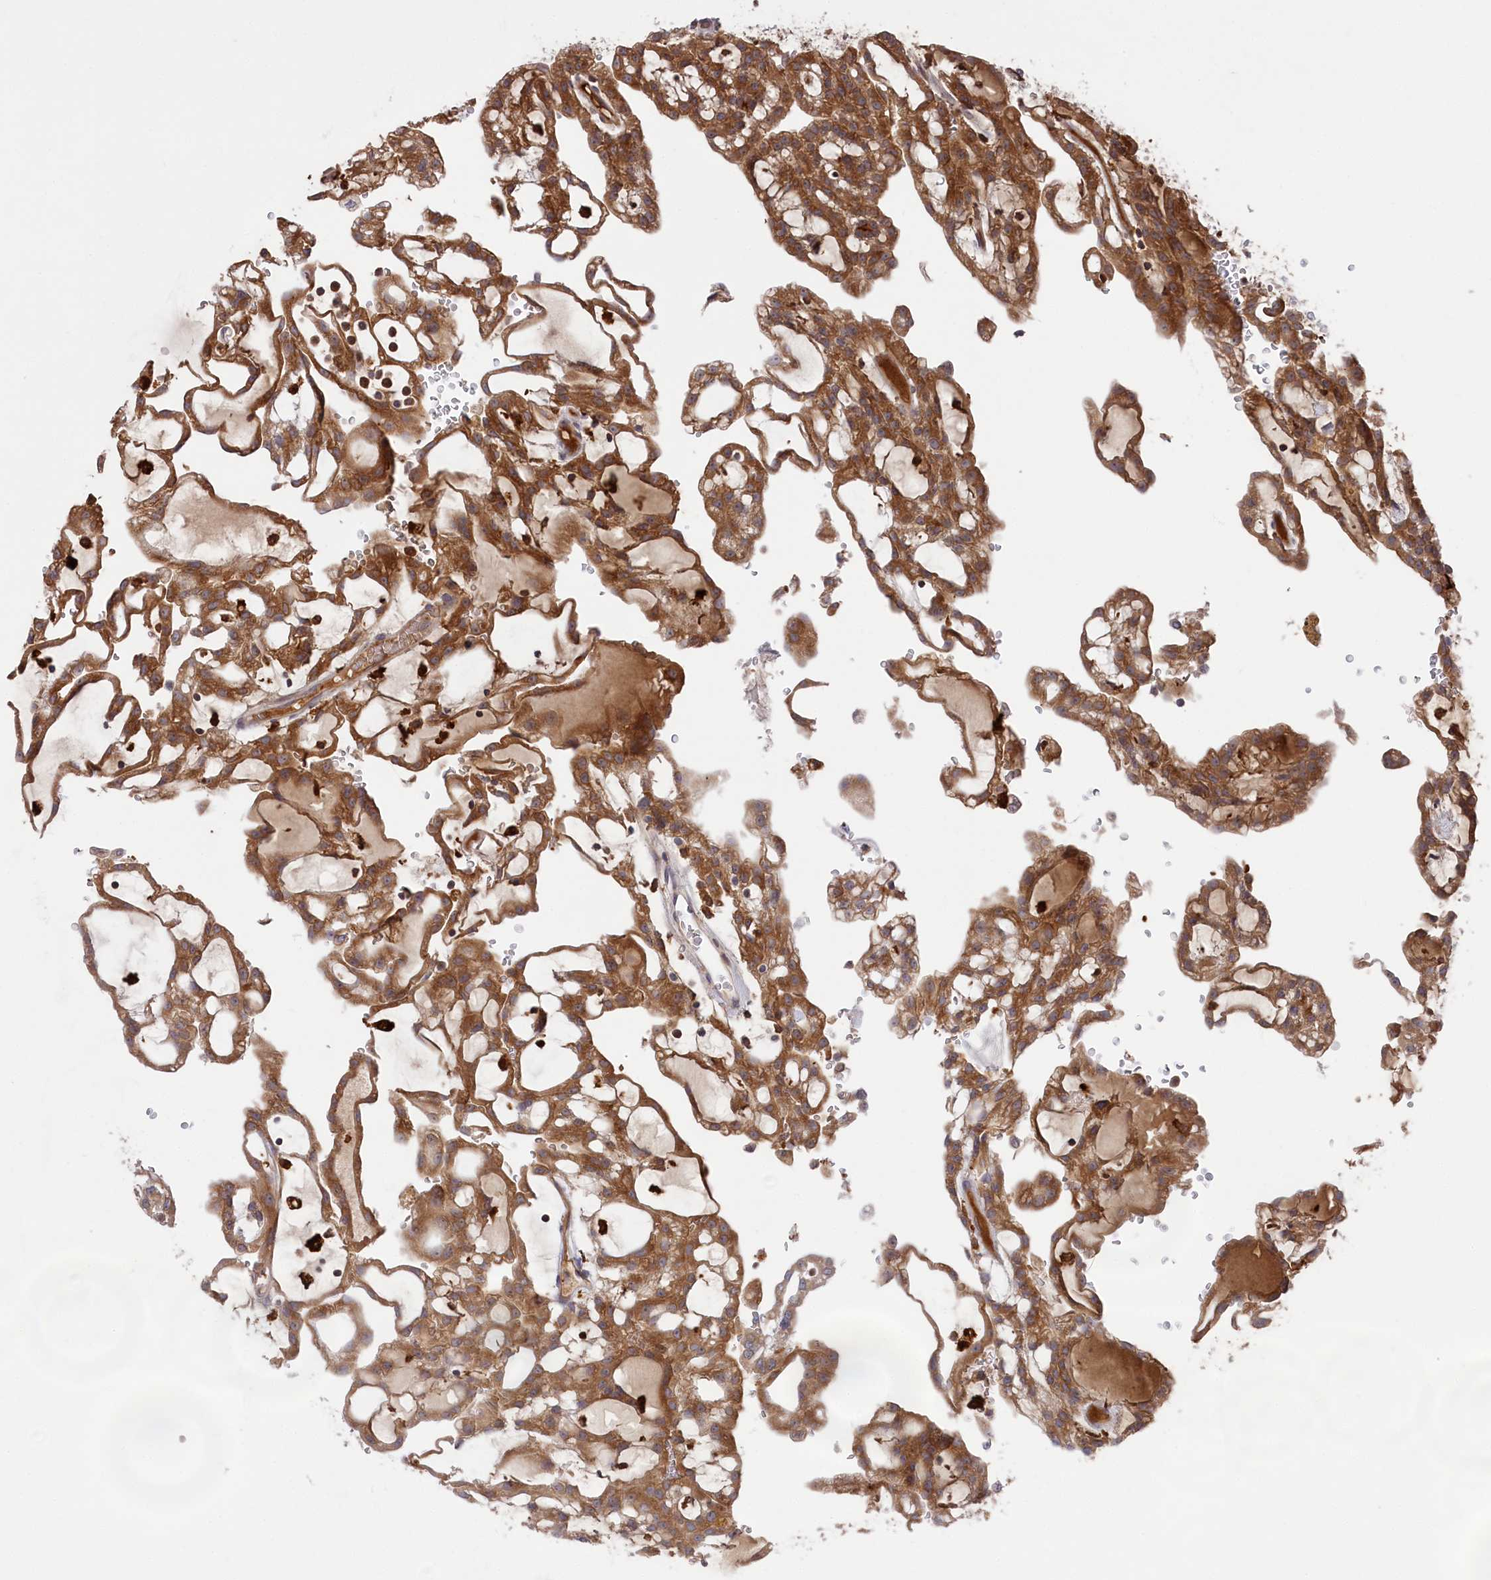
{"staining": {"intensity": "strong", "quantity": ">75%", "location": "cytoplasmic/membranous"}, "tissue": "renal cancer", "cell_type": "Tumor cells", "image_type": "cancer", "snomed": [{"axis": "morphology", "description": "Adenocarcinoma, NOS"}, {"axis": "topography", "description": "Kidney"}], "caption": "The photomicrograph shows immunohistochemical staining of renal adenocarcinoma. There is strong cytoplasmic/membranous positivity is present in about >75% of tumor cells. The protein of interest is stained brown, and the nuclei are stained in blue (DAB (3,3'-diaminobenzidine) IHC with brightfield microscopy, high magnification).", "gene": "PPP1R21", "patient": {"sex": "male", "age": 63}}